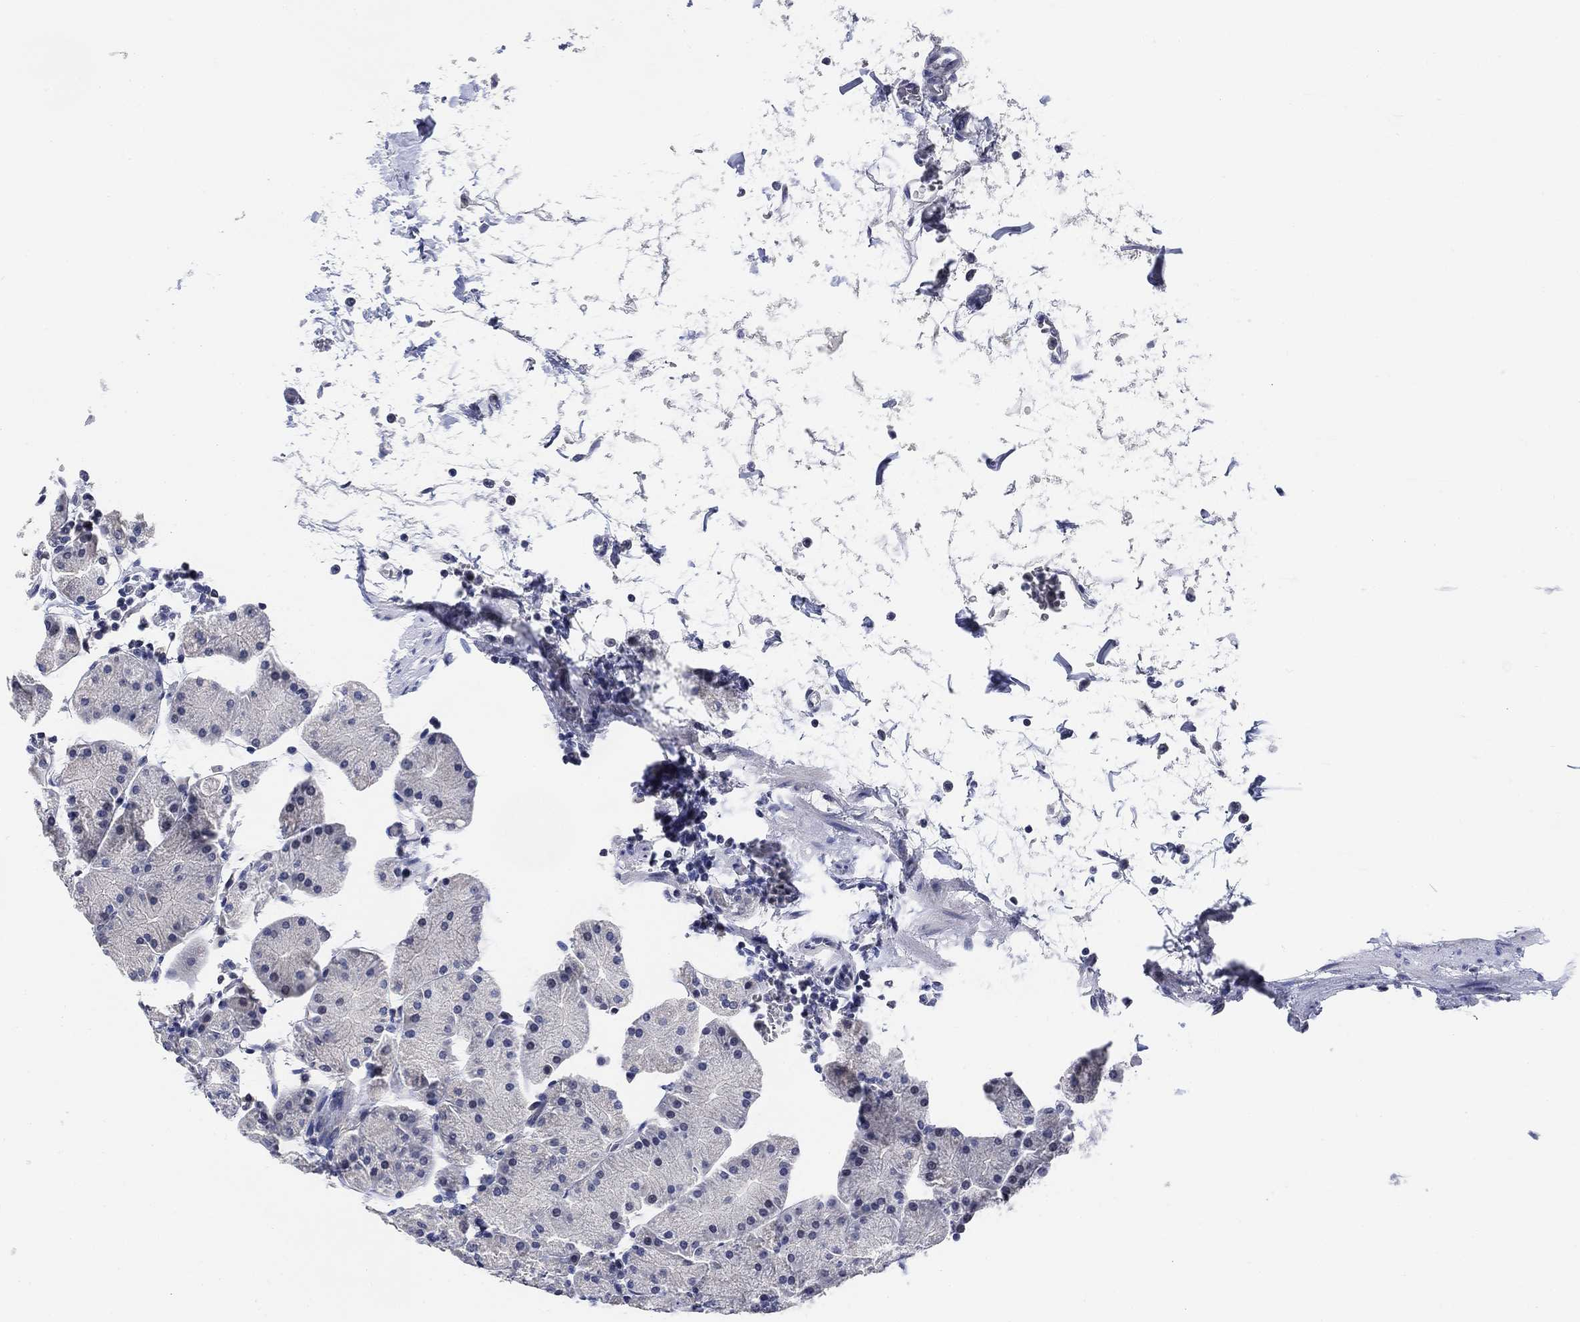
{"staining": {"intensity": "negative", "quantity": "none", "location": "none"}, "tissue": "stomach", "cell_type": "Glandular cells", "image_type": "normal", "snomed": [{"axis": "morphology", "description": "Normal tissue, NOS"}, {"axis": "topography", "description": "Stomach"}], "caption": "Immunohistochemistry (IHC) of unremarkable human stomach reveals no staining in glandular cells. Brightfield microscopy of IHC stained with DAB (brown) and hematoxylin (blue), captured at high magnification.", "gene": "DAZL", "patient": {"sex": "male", "age": 54}}